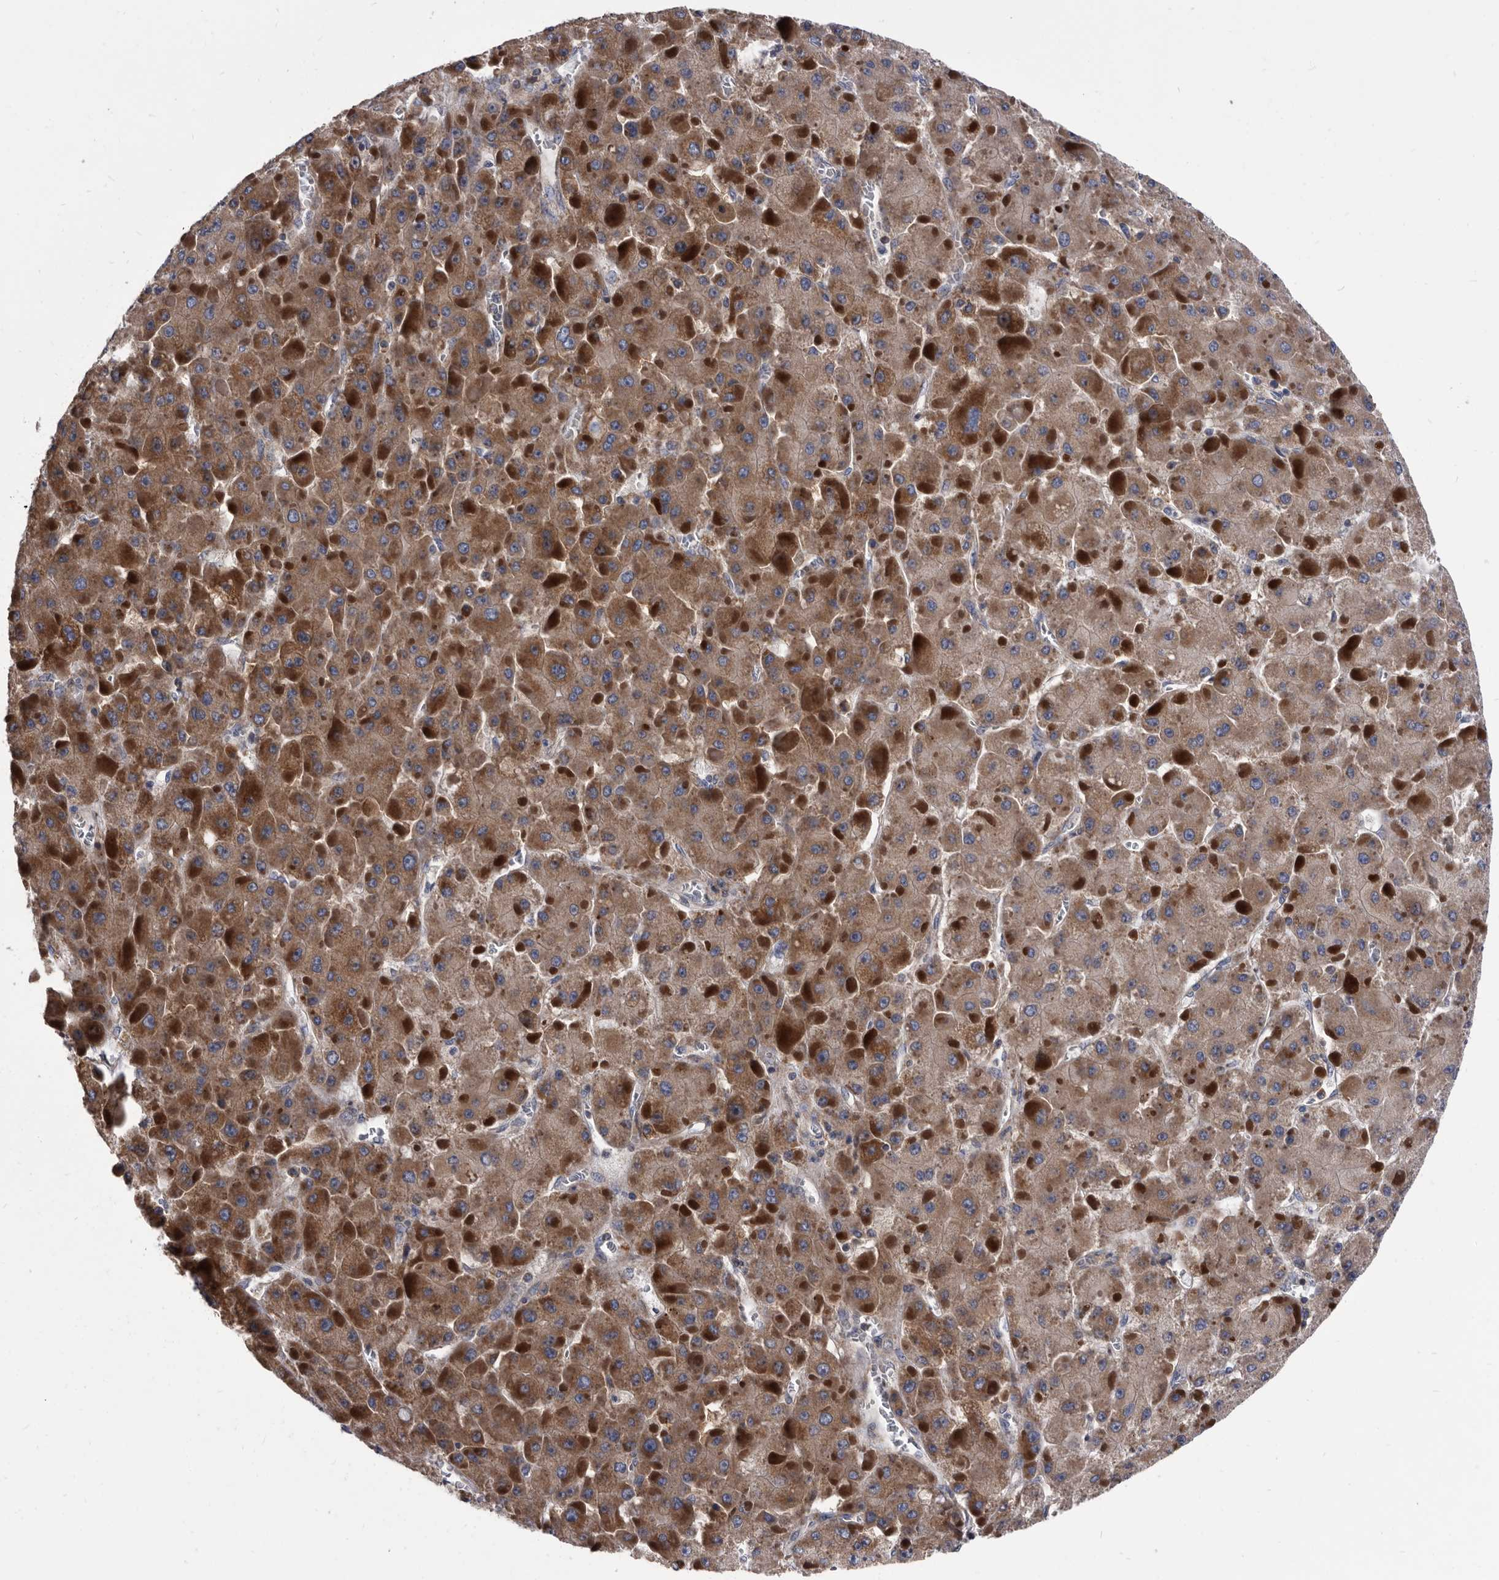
{"staining": {"intensity": "strong", "quantity": ">75%", "location": "cytoplasmic/membranous"}, "tissue": "liver cancer", "cell_type": "Tumor cells", "image_type": "cancer", "snomed": [{"axis": "morphology", "description": "Carcinoma, Hepatocellular, NOS"}, {"axis": "topography", "description": "Liver"}], "caption": "DAB (3,3'-diaminobenzidine) immunohistochemical staining of liver cancer demonstrates strong cytoplasmic/membranous protein positivity in approximately >75% of tumor cells.", "gene": "DTNBP1", "patient": {"sex": "female", "age": 73}}